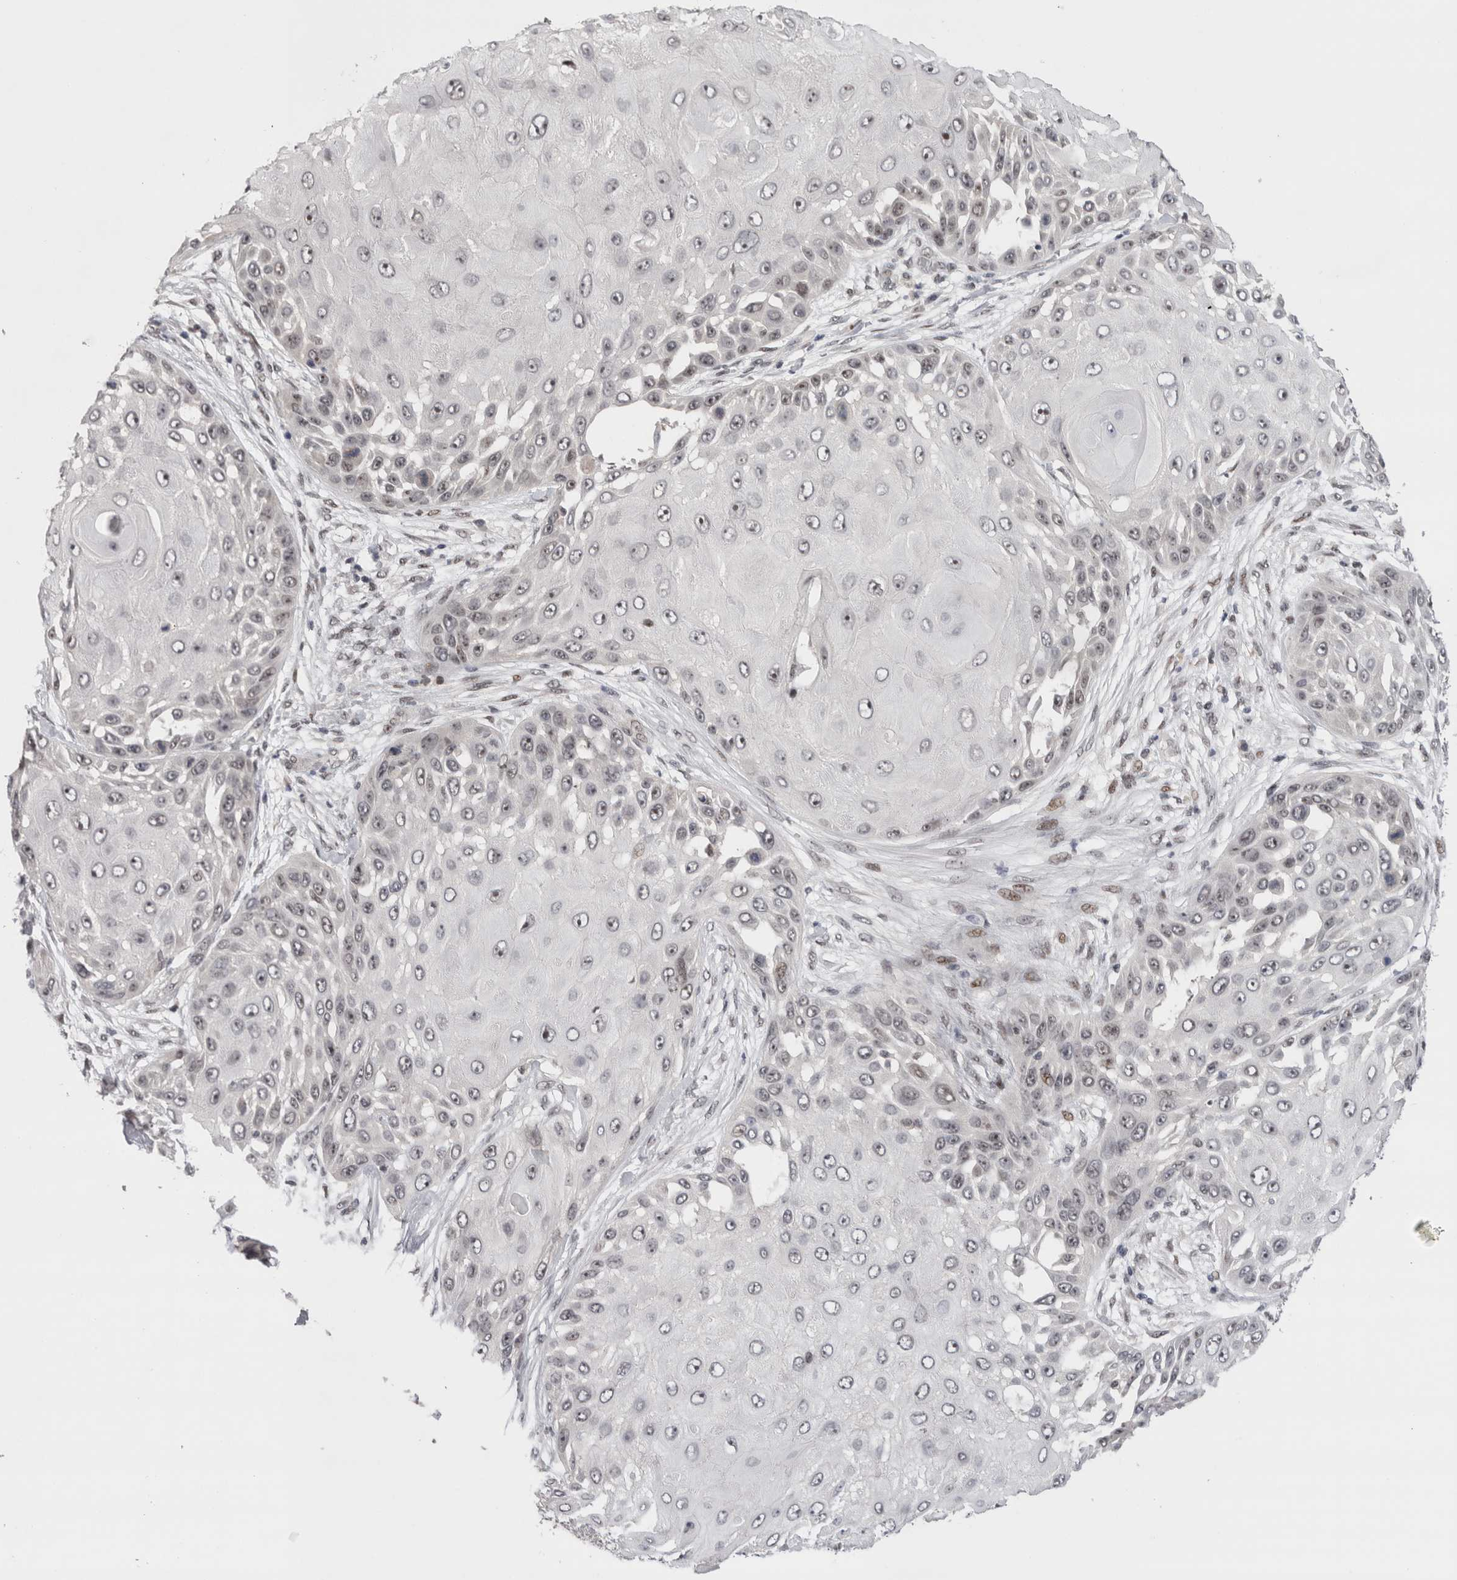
{"staining": {"intensity": "negative", "quantity": "none", "location": "none"}, "tissue": "skin cancer", "cell_type": "Tumor cells", "image_type": "cancer", "snomed": [{"axis": "morphology", "description": "Squamous cell carcinoma, NOS"}, {"axis": "topography", "description": "Skin"}], "caption": "Tumor cells are negative for brown protein staining in skin cancer (squamous cell carcinoma). The staining was performed using DAB to visualize the protein expression in brown, while the nuclei were stained in blue with hematoxylin (Magnification: 20x).", "gene": "ZNF521", "patient": {"sex": "female", "age": 44}}